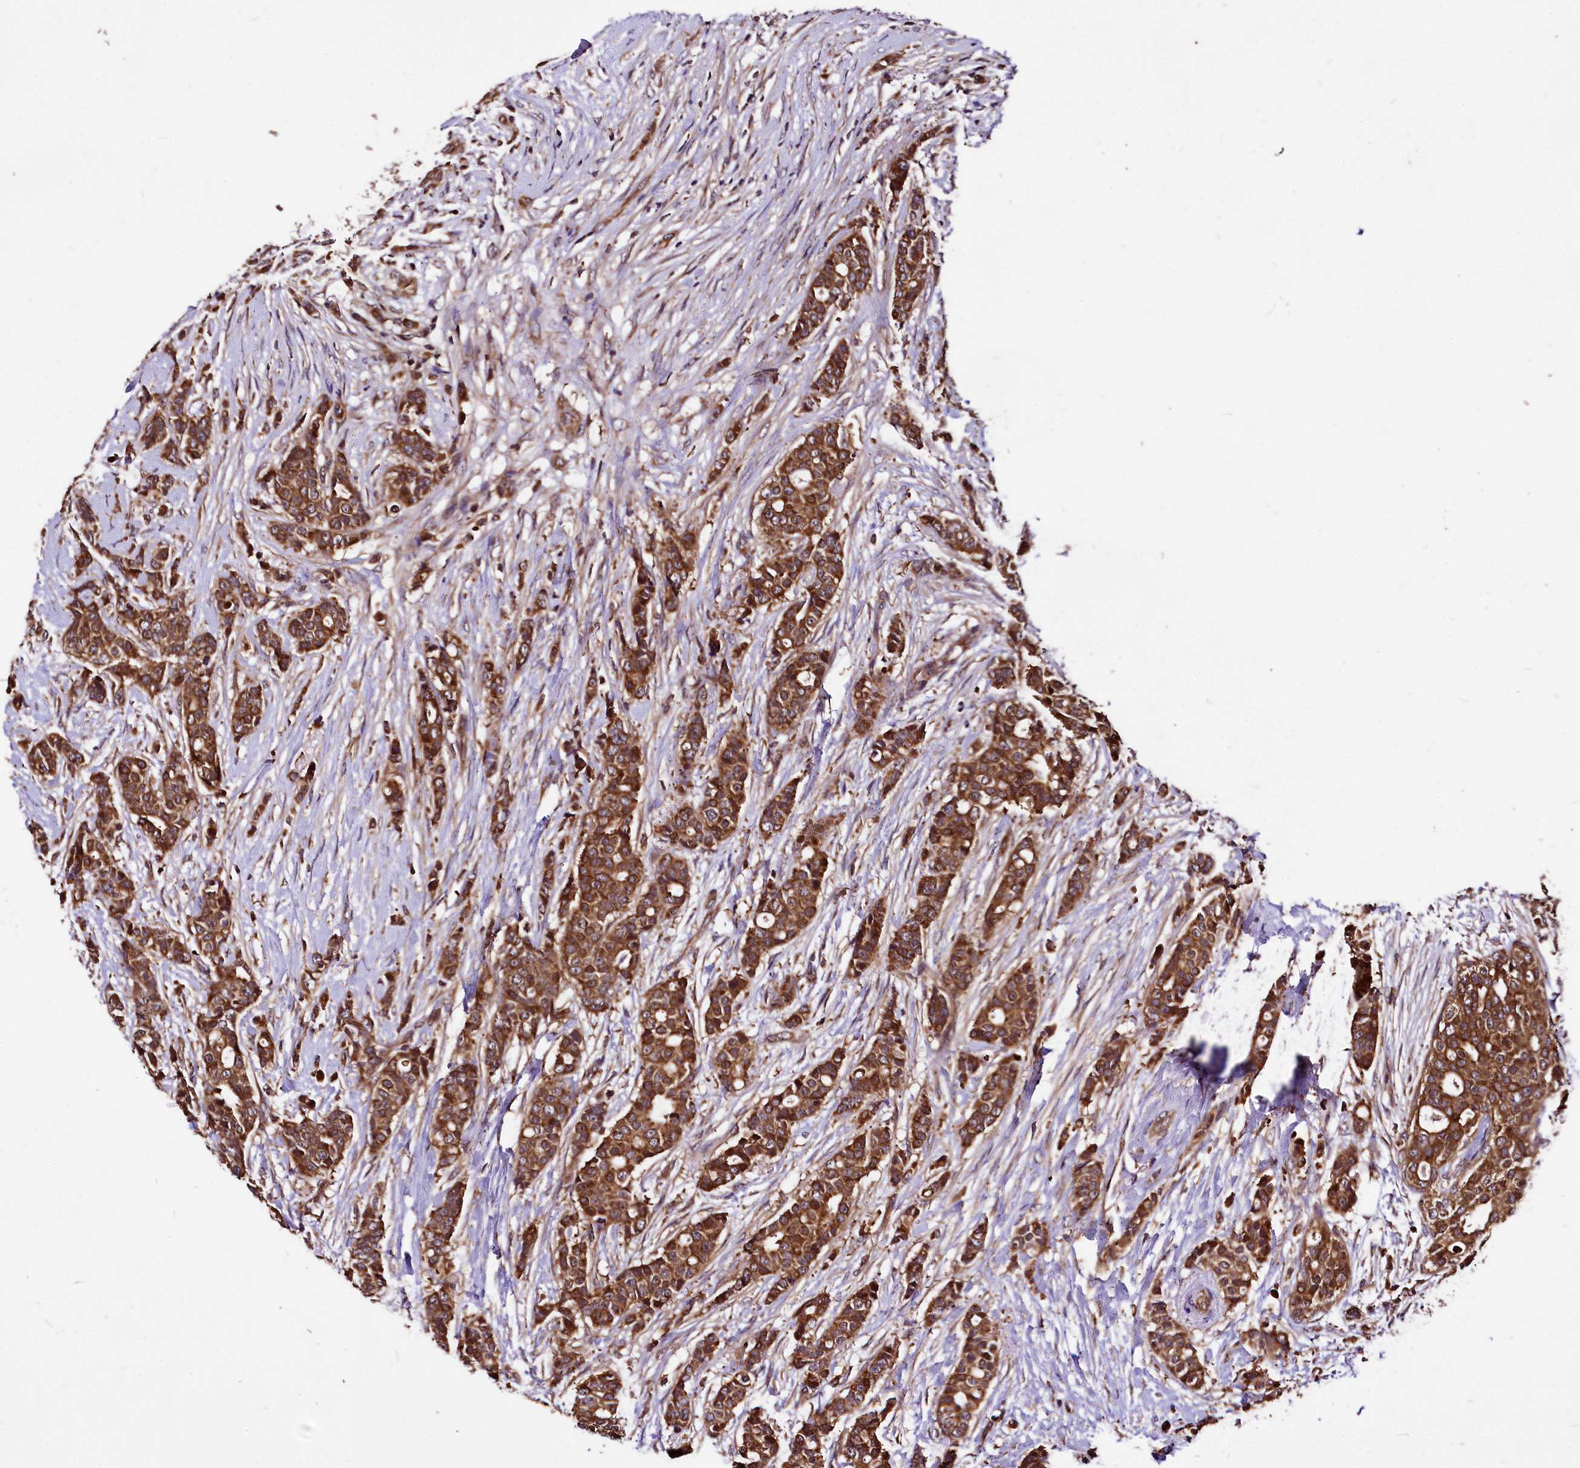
{"staining": {"intensity": "strong", "quantity": ">75%", "location": "cytoplasmic/membranous"}, "tissue": "breast cancer", "cell_type": "Tumor cells", "image_type": "cancer", "snomed": [{"axis": "morphology", "description": "Lobular carcinoma"}, {"axis": "topography", "description": "Breast"}], "caption": "Strong cytoplasmic/membranous protein positivity is appreciated in approximately >75% of tumor cells in breast cancer. Ihc stains the protein of interest in brown and the nuclei are stained blue.", "gene": "LRSAM1", "patient": {"sex": "female", "age": 51}}